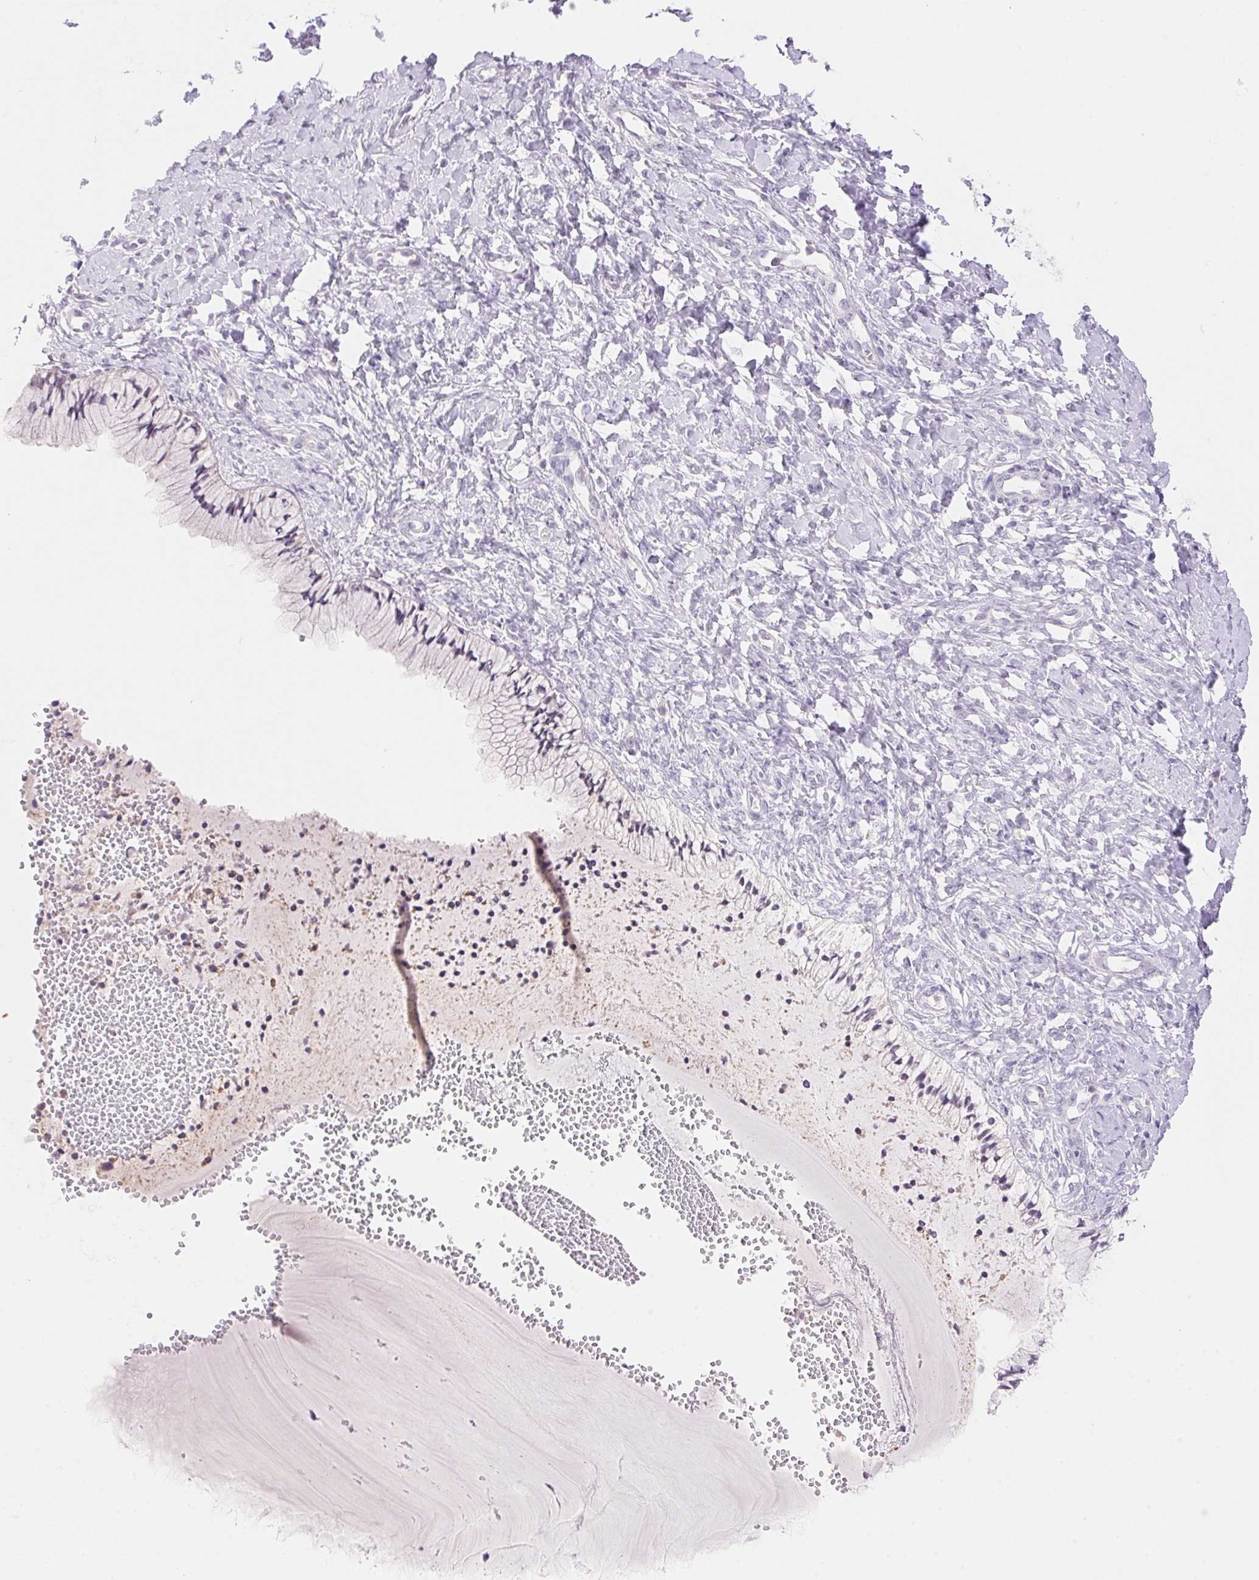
{"staining": {"intensity": "negative", "quantity": "none", "location": "none"}, "tissue": "cervix", "cell_type": "Glandular cells", "image_type": "normal", "snomed": [{"axis": "morphology", "description": "Normal tissue, NOS"}, {"axis": "topography", "description": "Cervix"}], "caption": "This is an IHC micrograph of benign cervix. There is no positivity in glandular cells.", "gene": "TEKT1", "patient": {"sex": "female", "age": 37}}